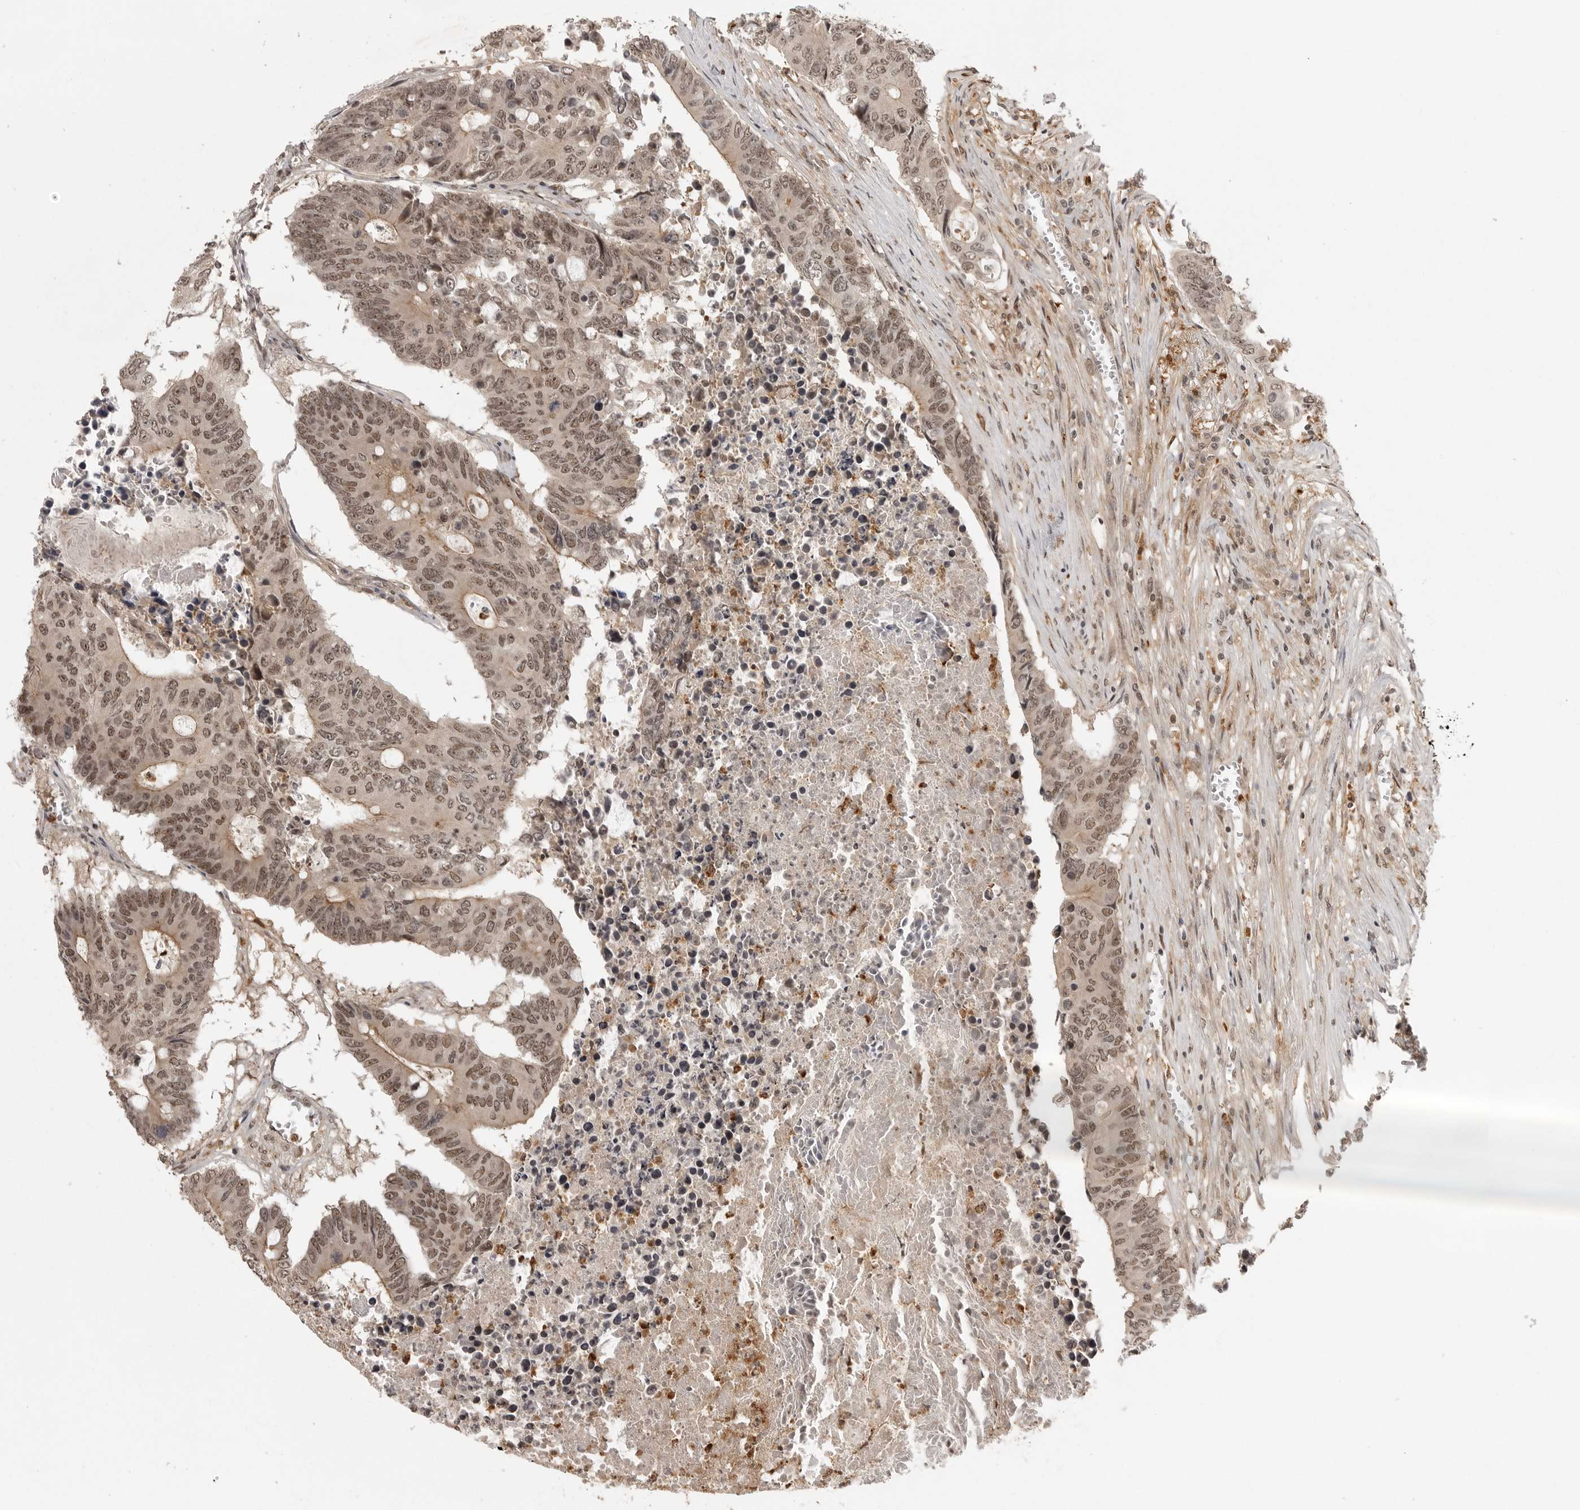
{"staining": {"intensity": "moderate", "quantity": ">75%", "location": "cytoplasmic/membranous,nuclear"}, "tissue": "colorectal cancer", "cell_type": "Tumor cells", "image_type": "cancer", "snomed": [{"axis": "morphology", "description": "Adenocarcinoma, NOS"}, {"axis": "topography", "description": "Colon"}], "caption": "There is medium levels of moderate cytoplasmic/membranous and nuclear staining in tumor cells of colorectal cancer (adenocarcinoma), as demonstrated by immunohistochemical staining (brown color).", "gene": "PEG3", "patient": {"sex": "male", "age": 87}}